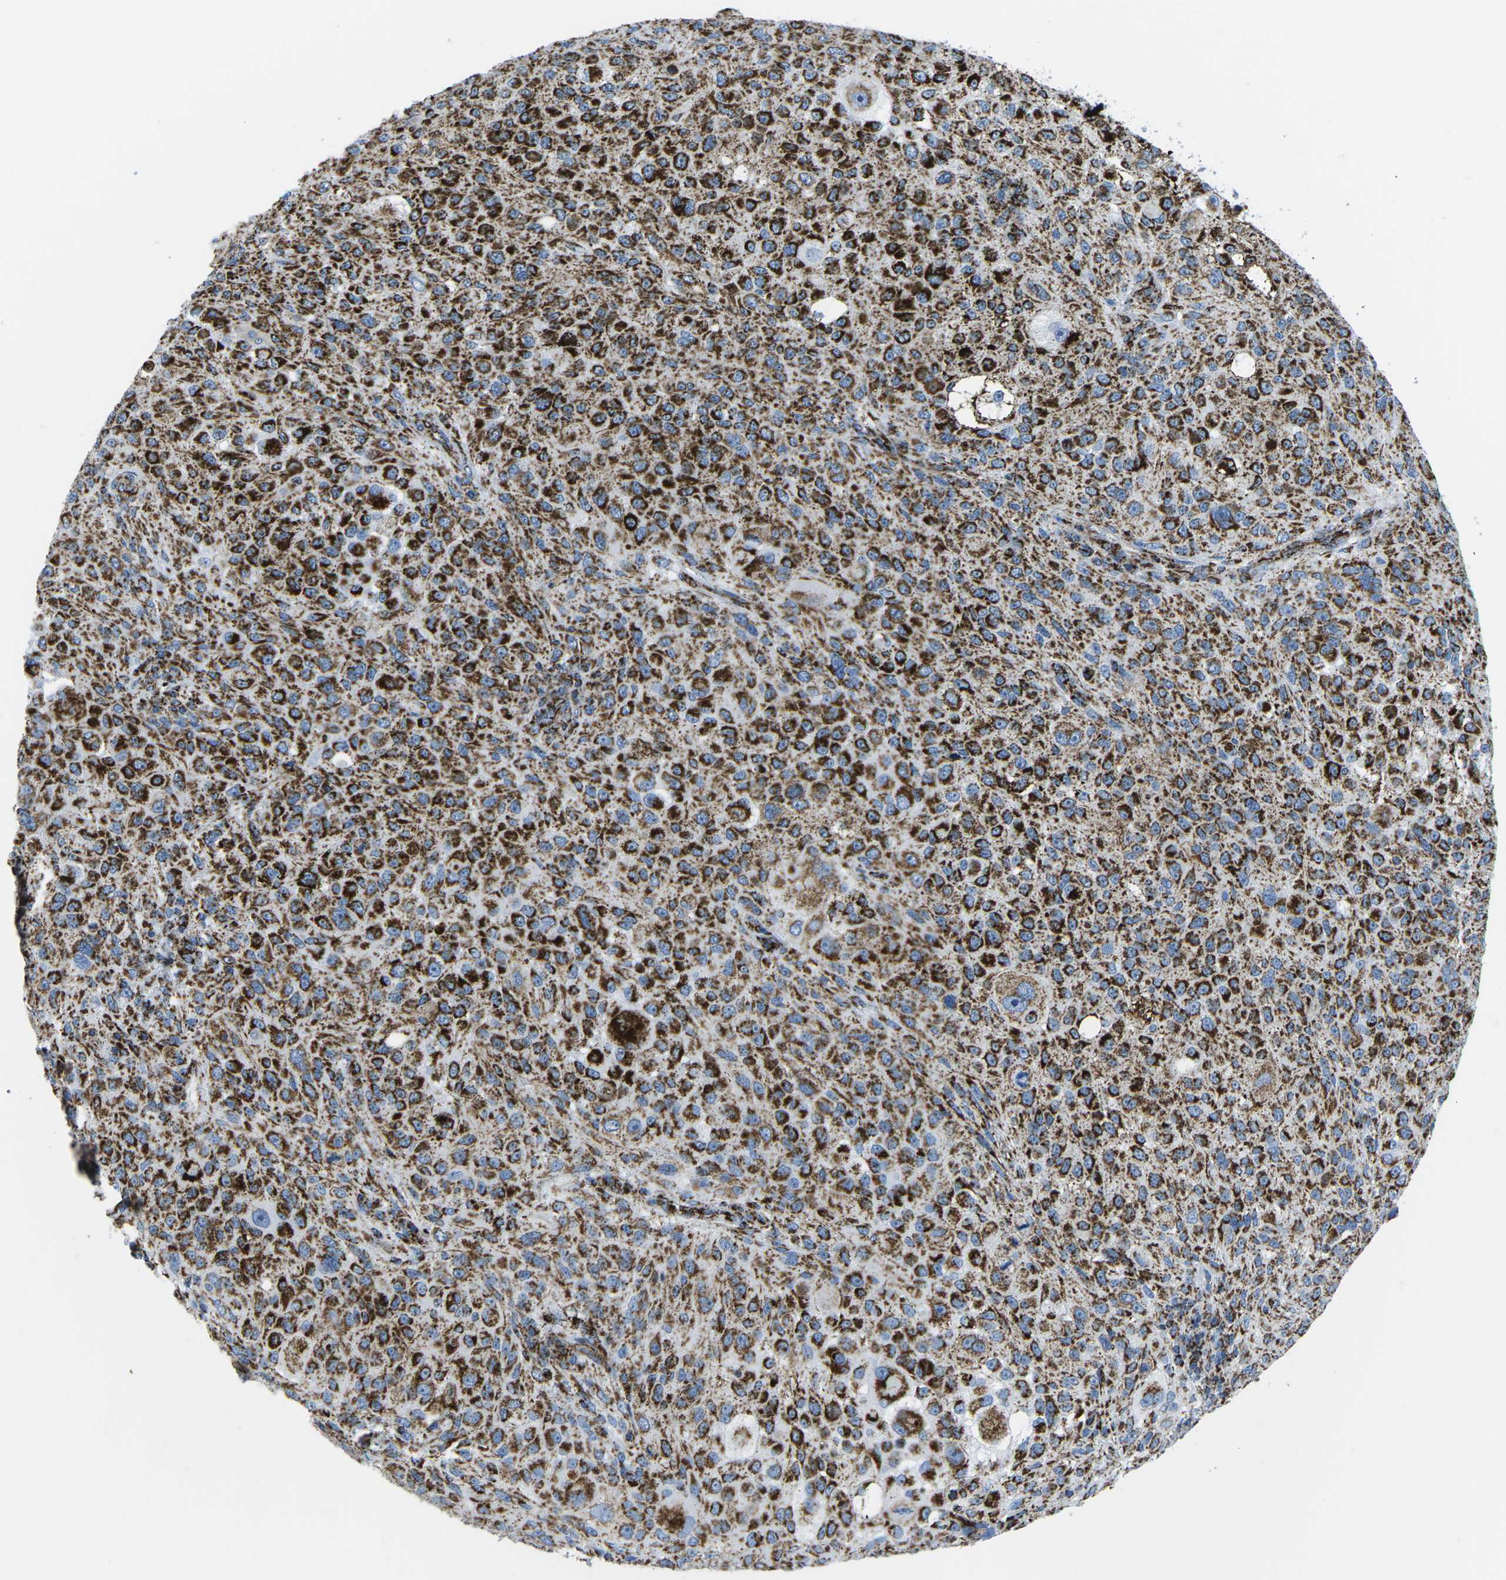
{"staining": {"intensity": "strong", "quantity": ">75%", "location": "cytoplasmic/membranous"}, "tissue": "melanoma", "cell_type": "Tumor cells", "image_type": "cancer", "snomed": [{"axis": "morphology", "description": "Necrosis, NOS"}, {"axis": "morphology", "description": "Malignant melanoma, NOS"}, {"axis": "topography", "description": "Skin"}], "caption": "High-power microscopy captured an IHC histopathology image of malignant melanoma, revealing strong cytoplasmic/membranous expression in about >75% of tumor cells.", "gene": "COX6C", "patient": {"sex": "female", "age": 87}}